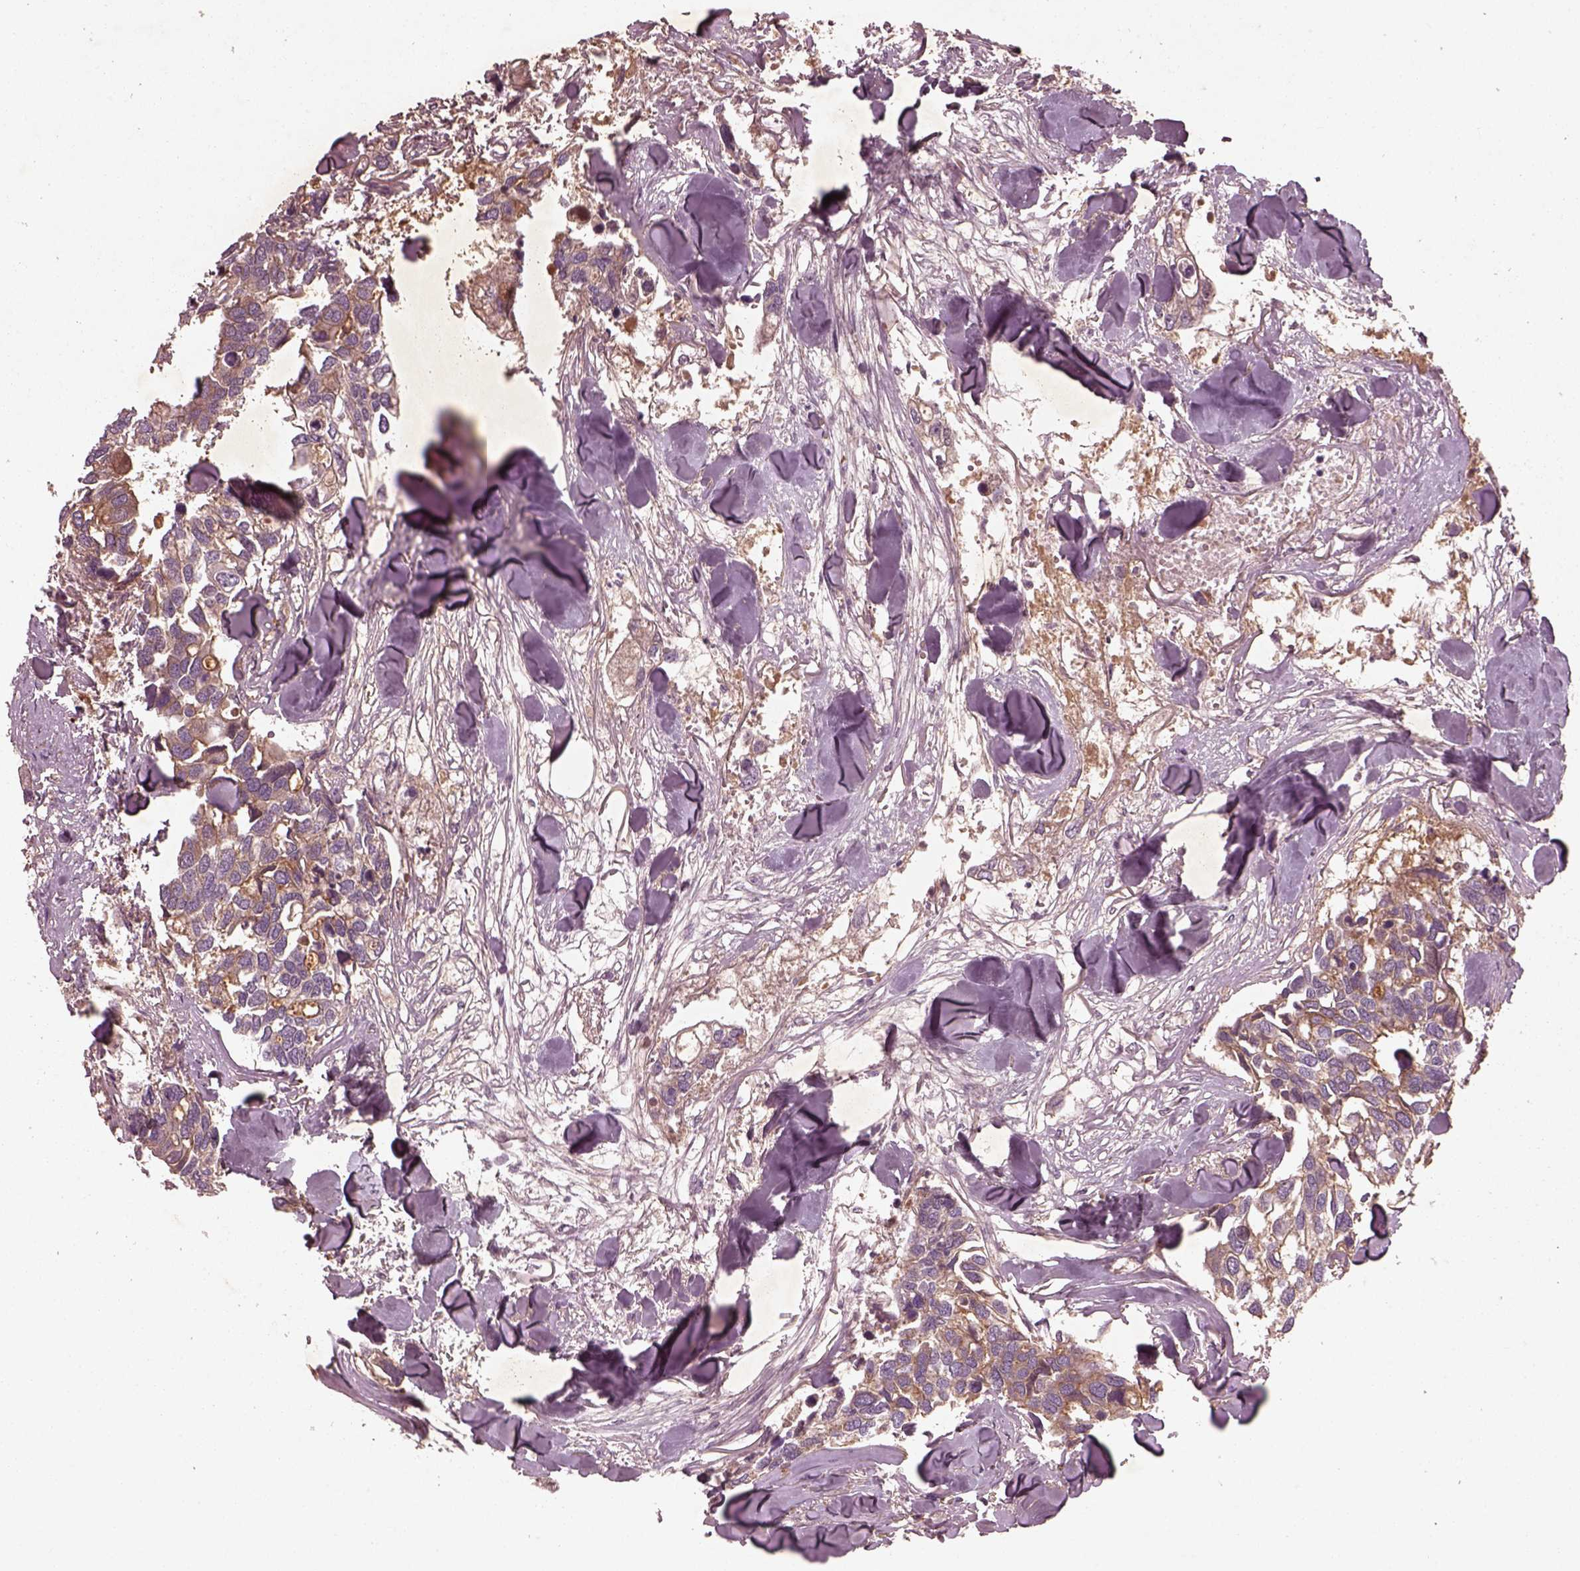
{"staining": {"intensity": "moderate", "quantity": ">75%", "location": "cytoplasmic/membranous"}, "tissue": "breast cancer", "cell_type": "Tumor cells", "image_type": "cancer", "snomed": [{"axis": "morphology", "description": "Duct carcinoma"}, {"axis": "topography", "description": "Breast"}], "caption": "Immunohistochemistry of human breast cancer (infiltrating ductal carcinoma) reveals medium levels of moderate cytoplasmic/membranous expression in approximately >75% of tumor cells.", "gene": "FAM234A", "patient": {"sex": "female", "age": 83}}